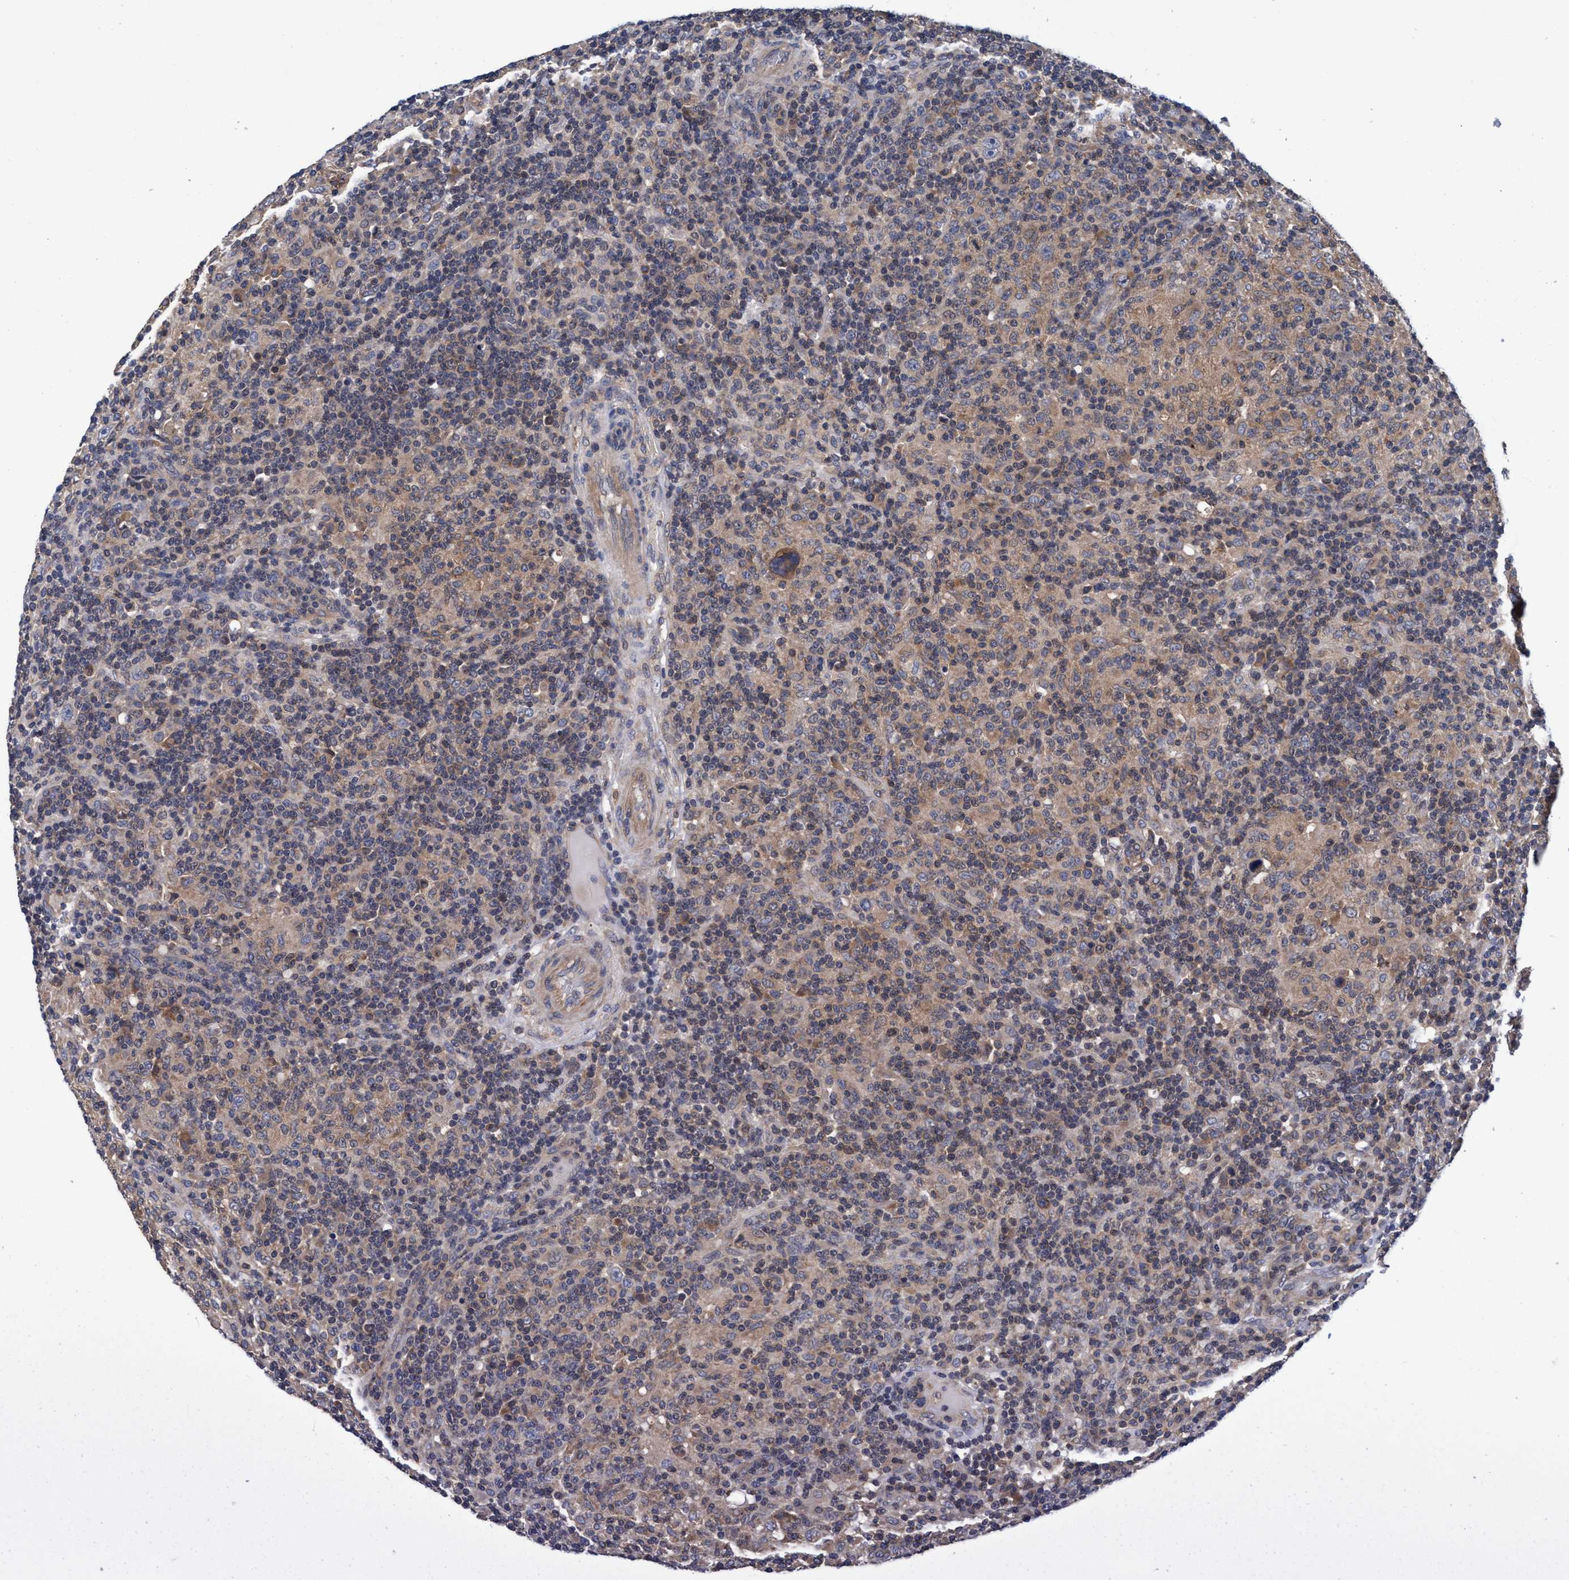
{"staining": {"intensity": "weak", "quantity": "<25%", "location": "cytoplasmic/membranous"}, "tissue": "lymphoma", "cell_type": "Tumor cells", "image_type": "cancer", "snomed": [{"axis": "morphology", "description": "Hodgkin's disease, NOS"}, {"axis": "topography", "description": "Lymph node"}], "caption": "This image is of Hodgkin's disease stained with IHC to label a protein in brown with the nuclei are counter-stained blue. There is no expression in tumor cells.", "gene": "CALCOCO2", "patient": {"sex": "male", "age": 70}}